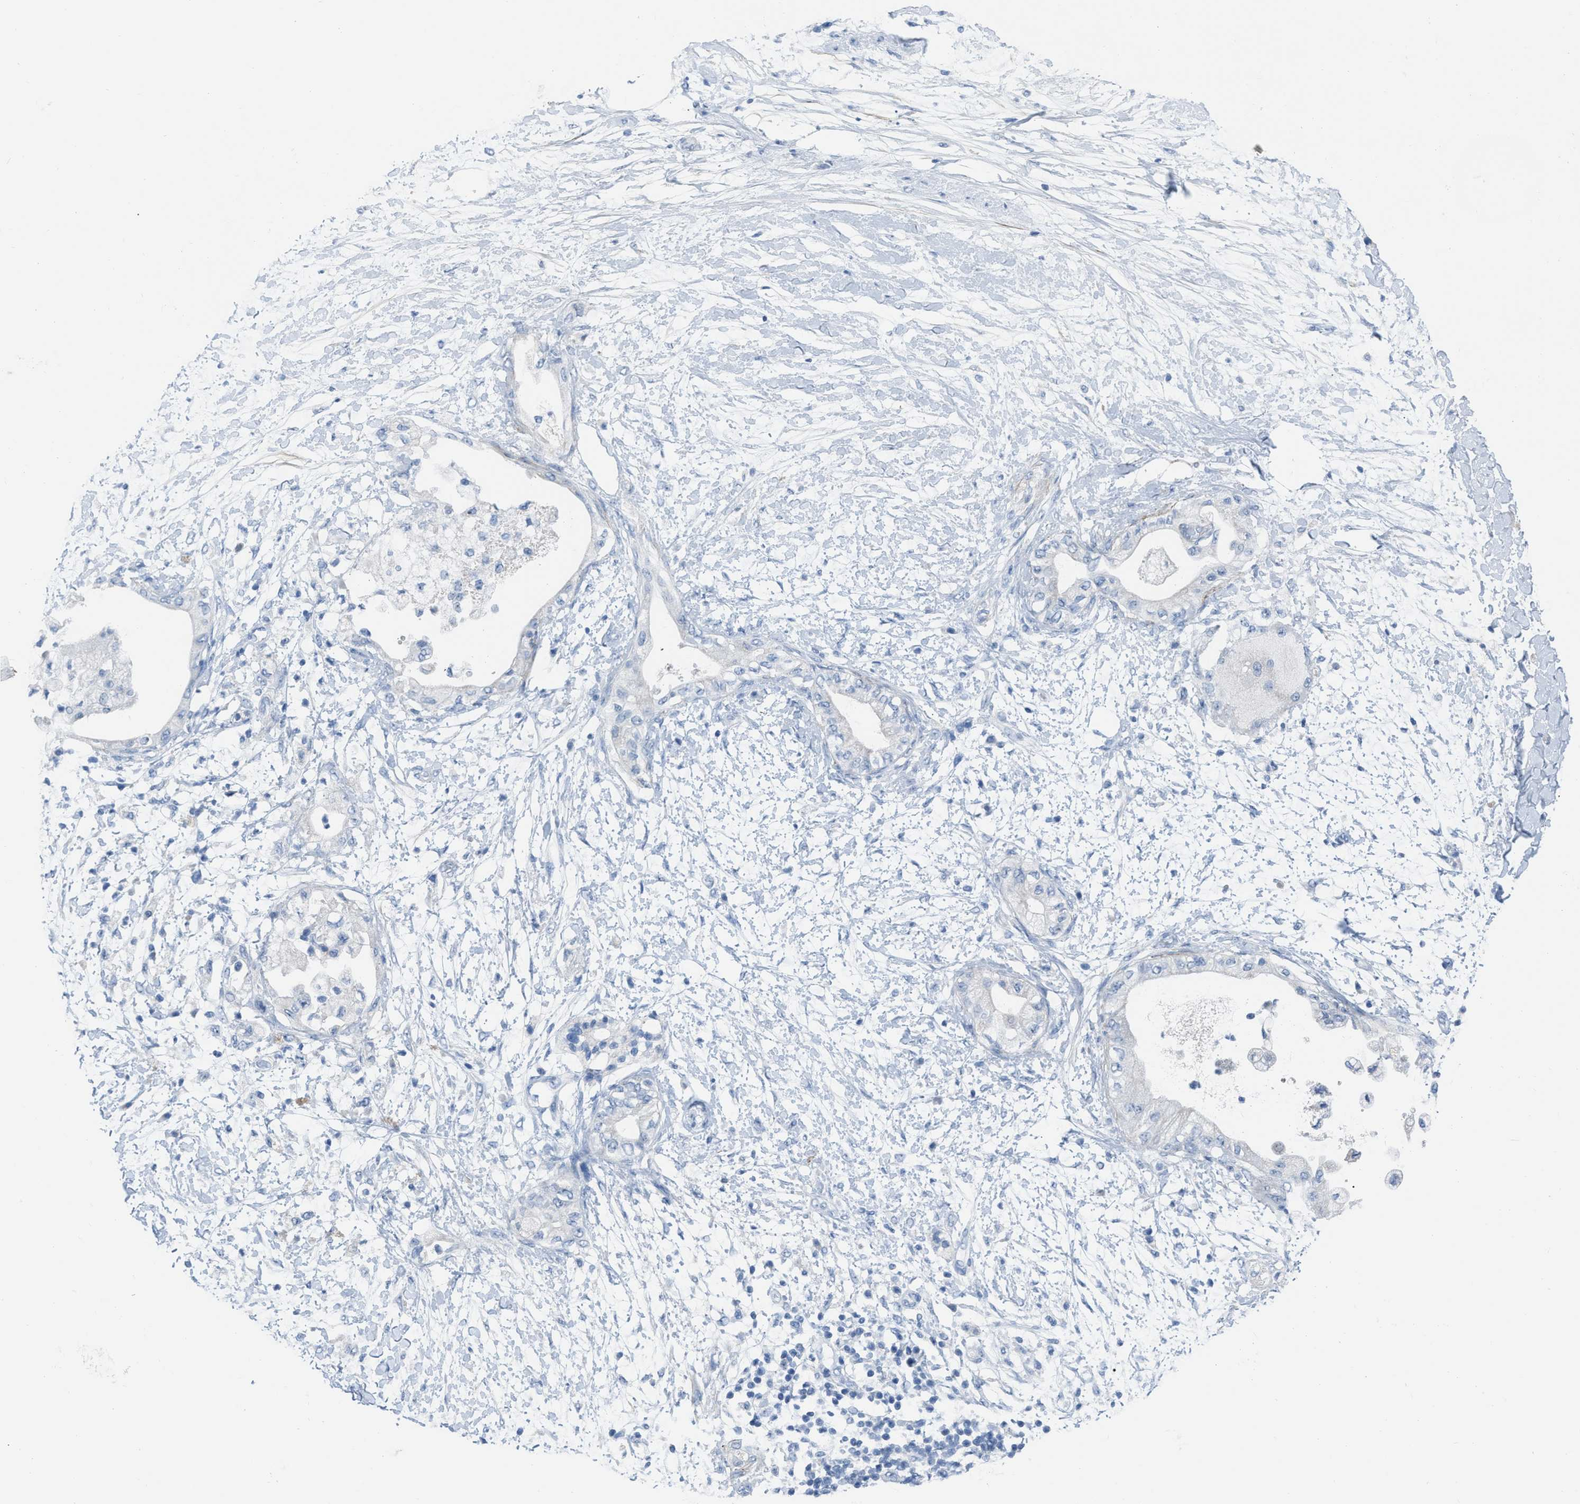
{"staining": {"intensity": "negative", "quantity": "none", "location": "none"}, "tissue": "adipose tissue", "cell_type": "Adipocytes", "image_type": "normal", "snomed": [{"axis": "morphology", "description": "Normal tissue, NOS"}, {"axis": "morphology", "description": "Adenocarcinoma, NOS"}, {"axis": "topography", "description": "Duodenum"}, {"axis": "topography", "description": "Peripheral nerve tissue"}], "caption": "A micrograph of human adipose tissue is negative for staining in adipocytes. The staining is performed using DAB brown chromogen with nuclei counter-stained in using hematoxylin.", "gene": "SPATC1L", "patient": {"sex": "female", "age": 60}}